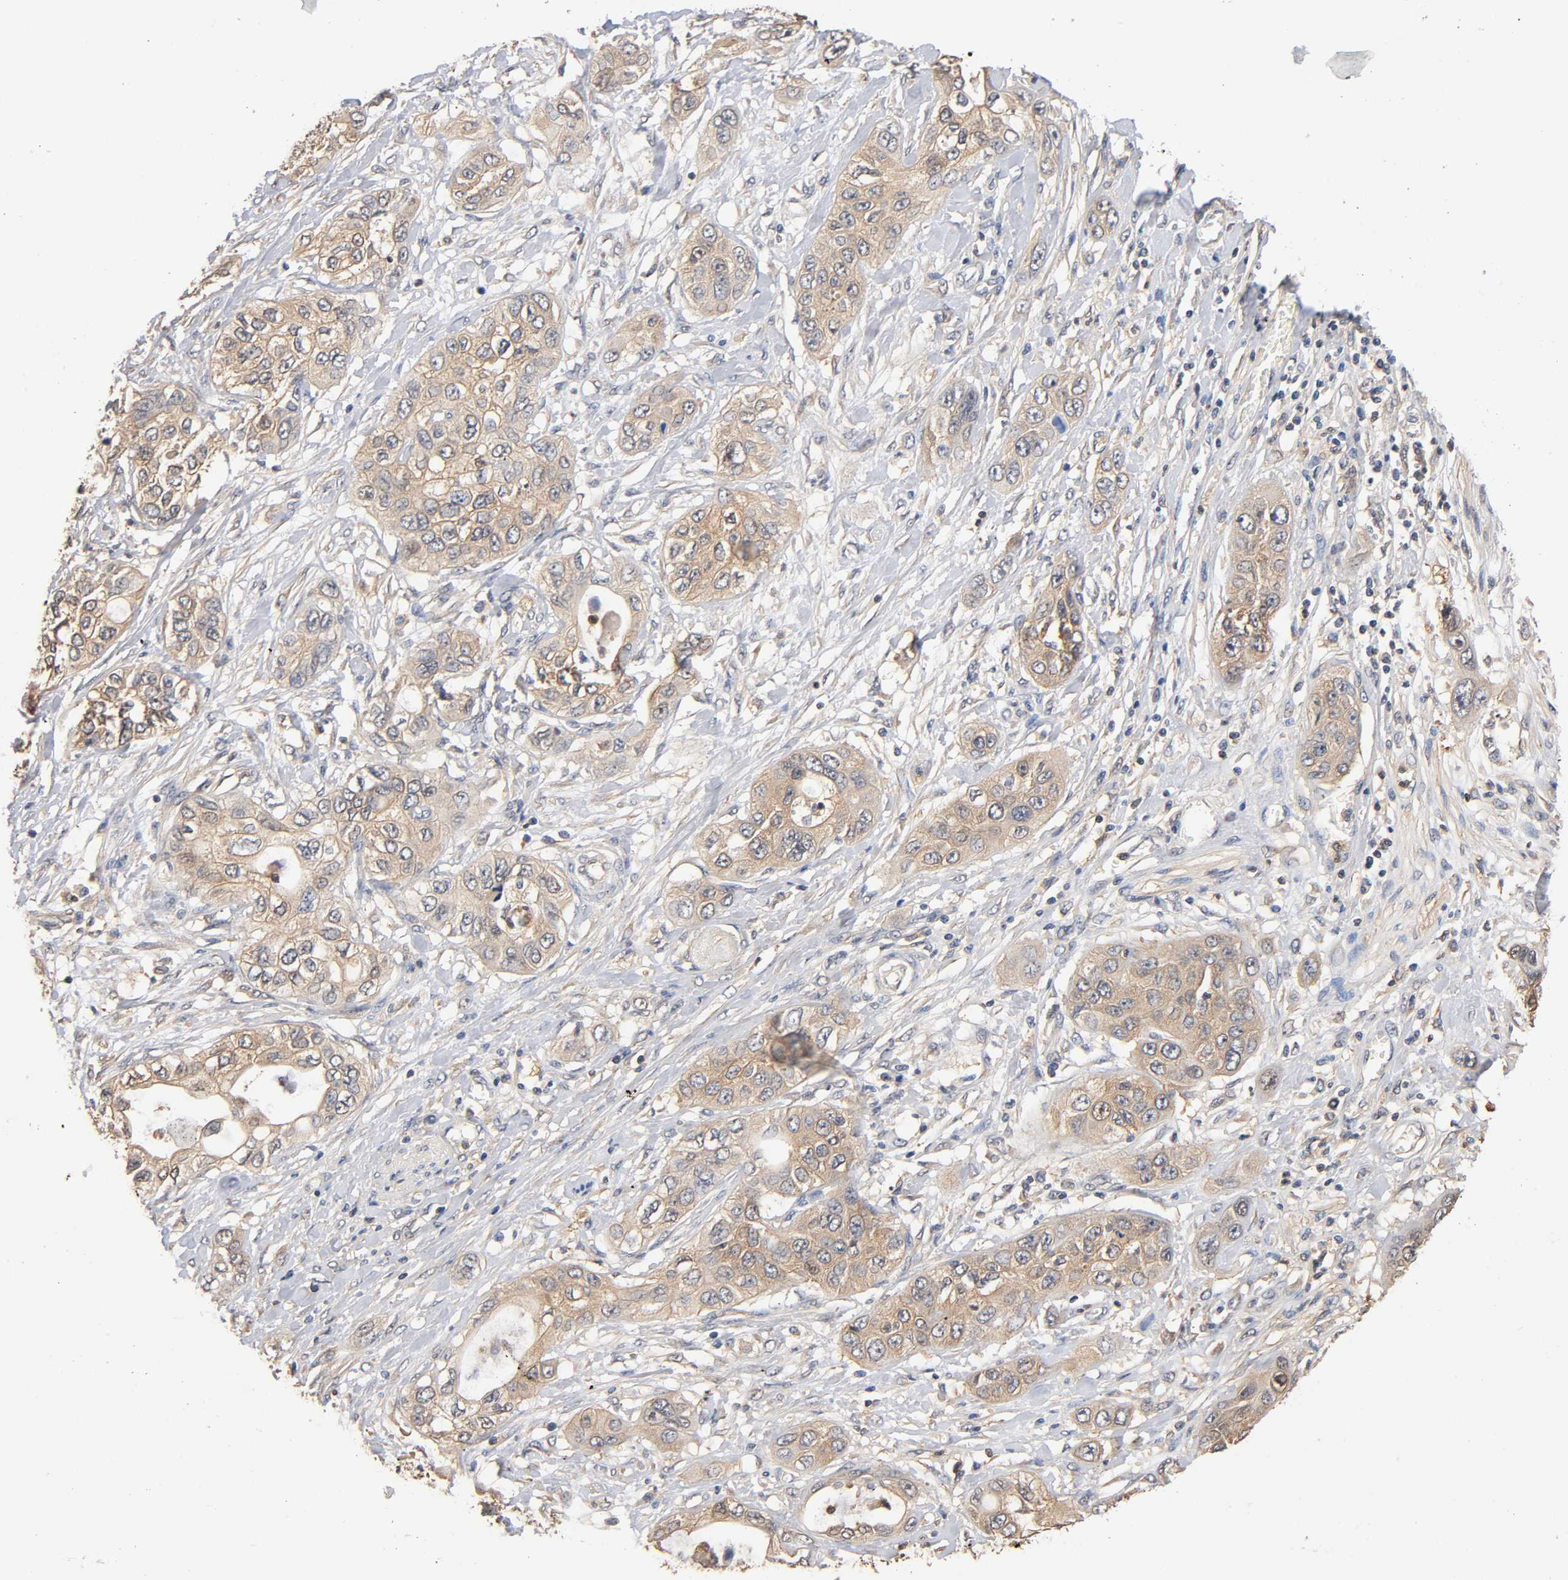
{"staining": {"intensity": "weak", "quantity": ">75%", "location": "cytoplasmic/membranous"}, "tissue": "pancreatic cancer", "cell_type": "Tumor cells", "image_type": "cancer", "snomed": [{"axis": "morphology", "description": "Adenocarcinoma, NOS"}, {"axis": "topography", "description": "Pancreas"}], "caption": "Adenocarcinoma (pancreatic) stained with a protein marker demonstrates weak staining in tumor cells.", "gene": "ALDOA", "patient": {"sex": "female", "age": 70}}